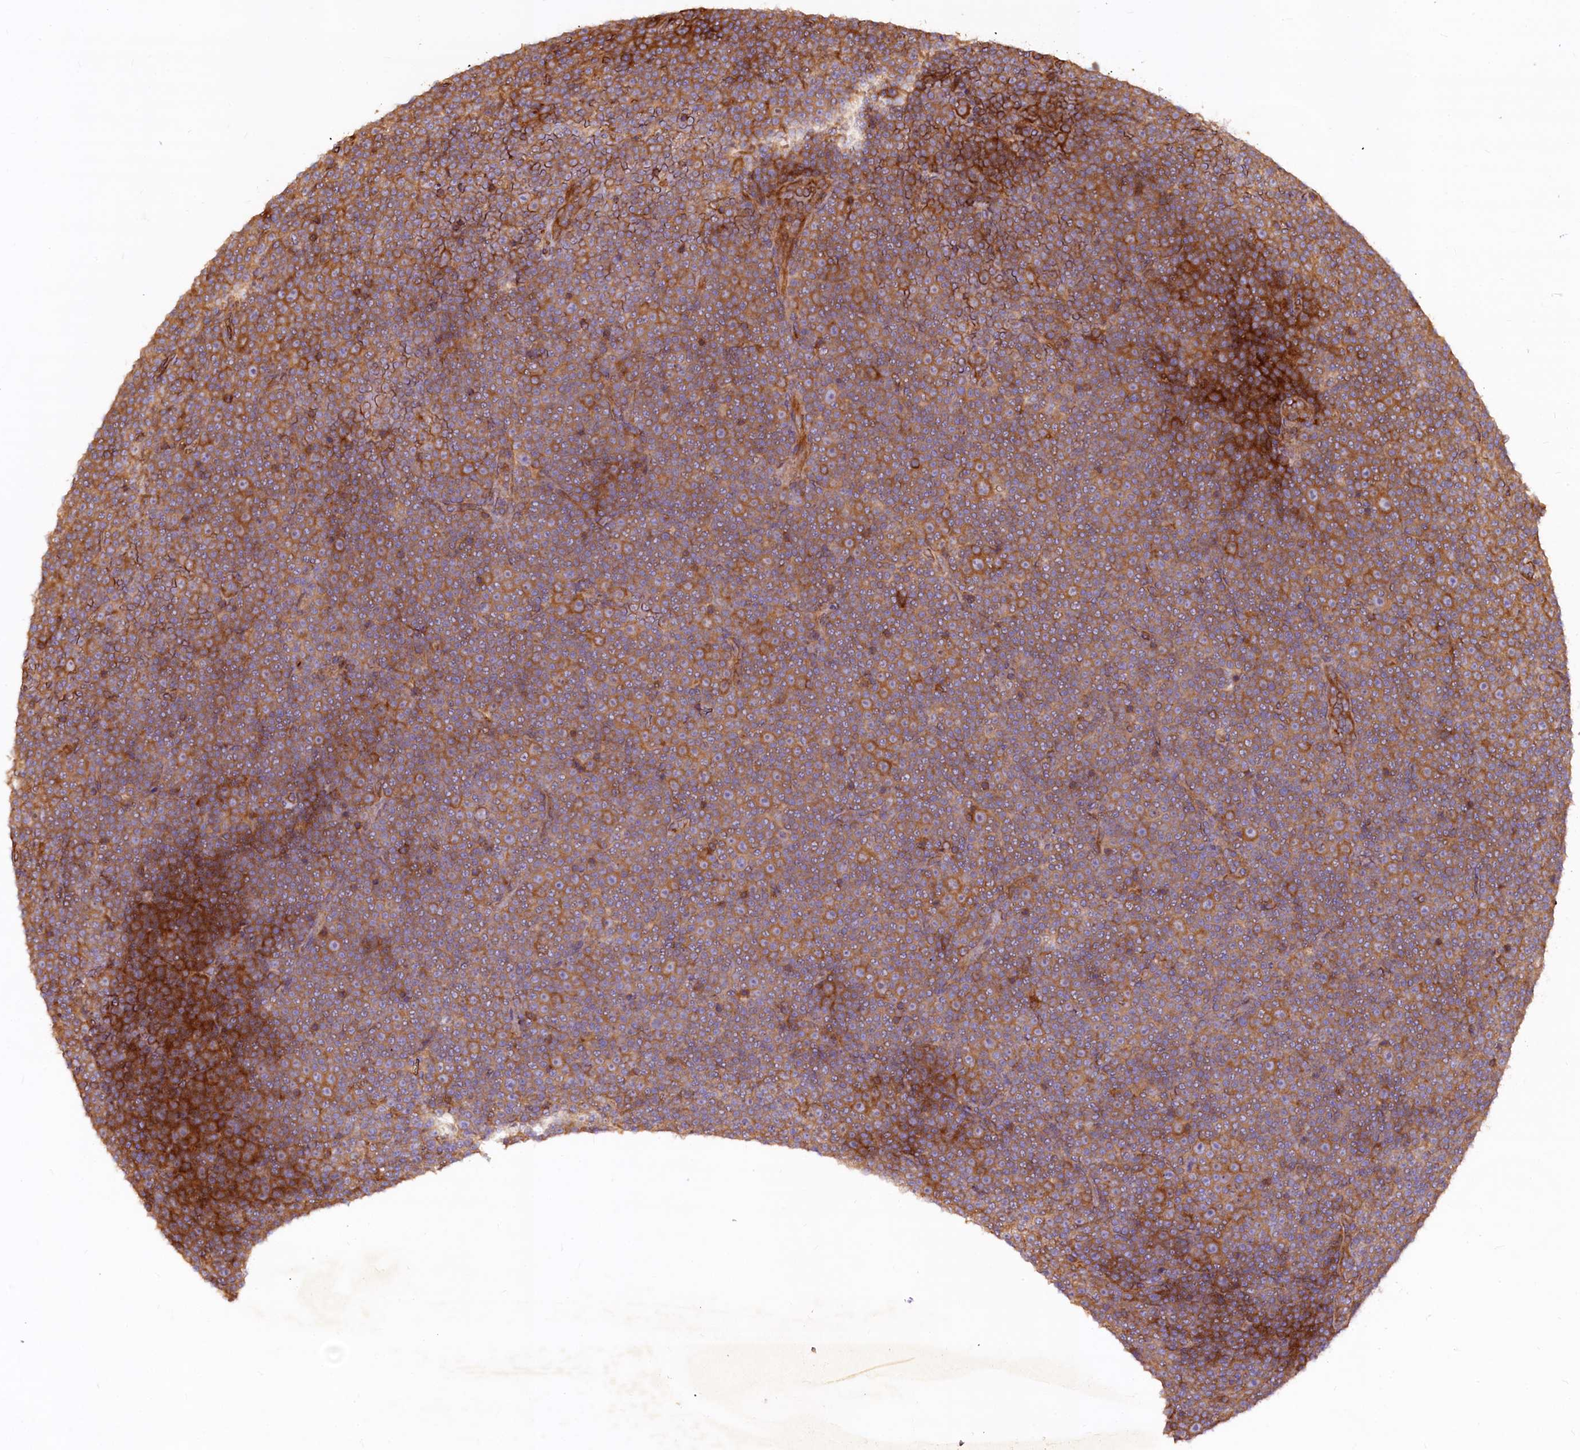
{"staining": {"intensity": "moderate", "quantity": "25%-75%", "location": "cytoplasmic/membranous"}, "tissue": "lymphoma", "cell_type": "Tumor cells", "image_type": "cancer", "snomed": [{"axis": "morphology", "description": "Malignant lymphoma, non-Hodgkin's type, Low grade"}, {"axis": "topography", "description": "Lymph node"}], "caption": "IHC photomicrograph of neoplastic tissue: human low-grade malignant lymphoma, non-Hodgkin's type stained using immunohistochemistry (IHC) reveals medium levels of moderate protein expression localized specifically in the cytoplasmic/membranous of tumor cells, appearing as a cytoplasmic/membranous brown color.", "gene": "KLHDC4", "patient": {"sex": "female", "age": 67}}